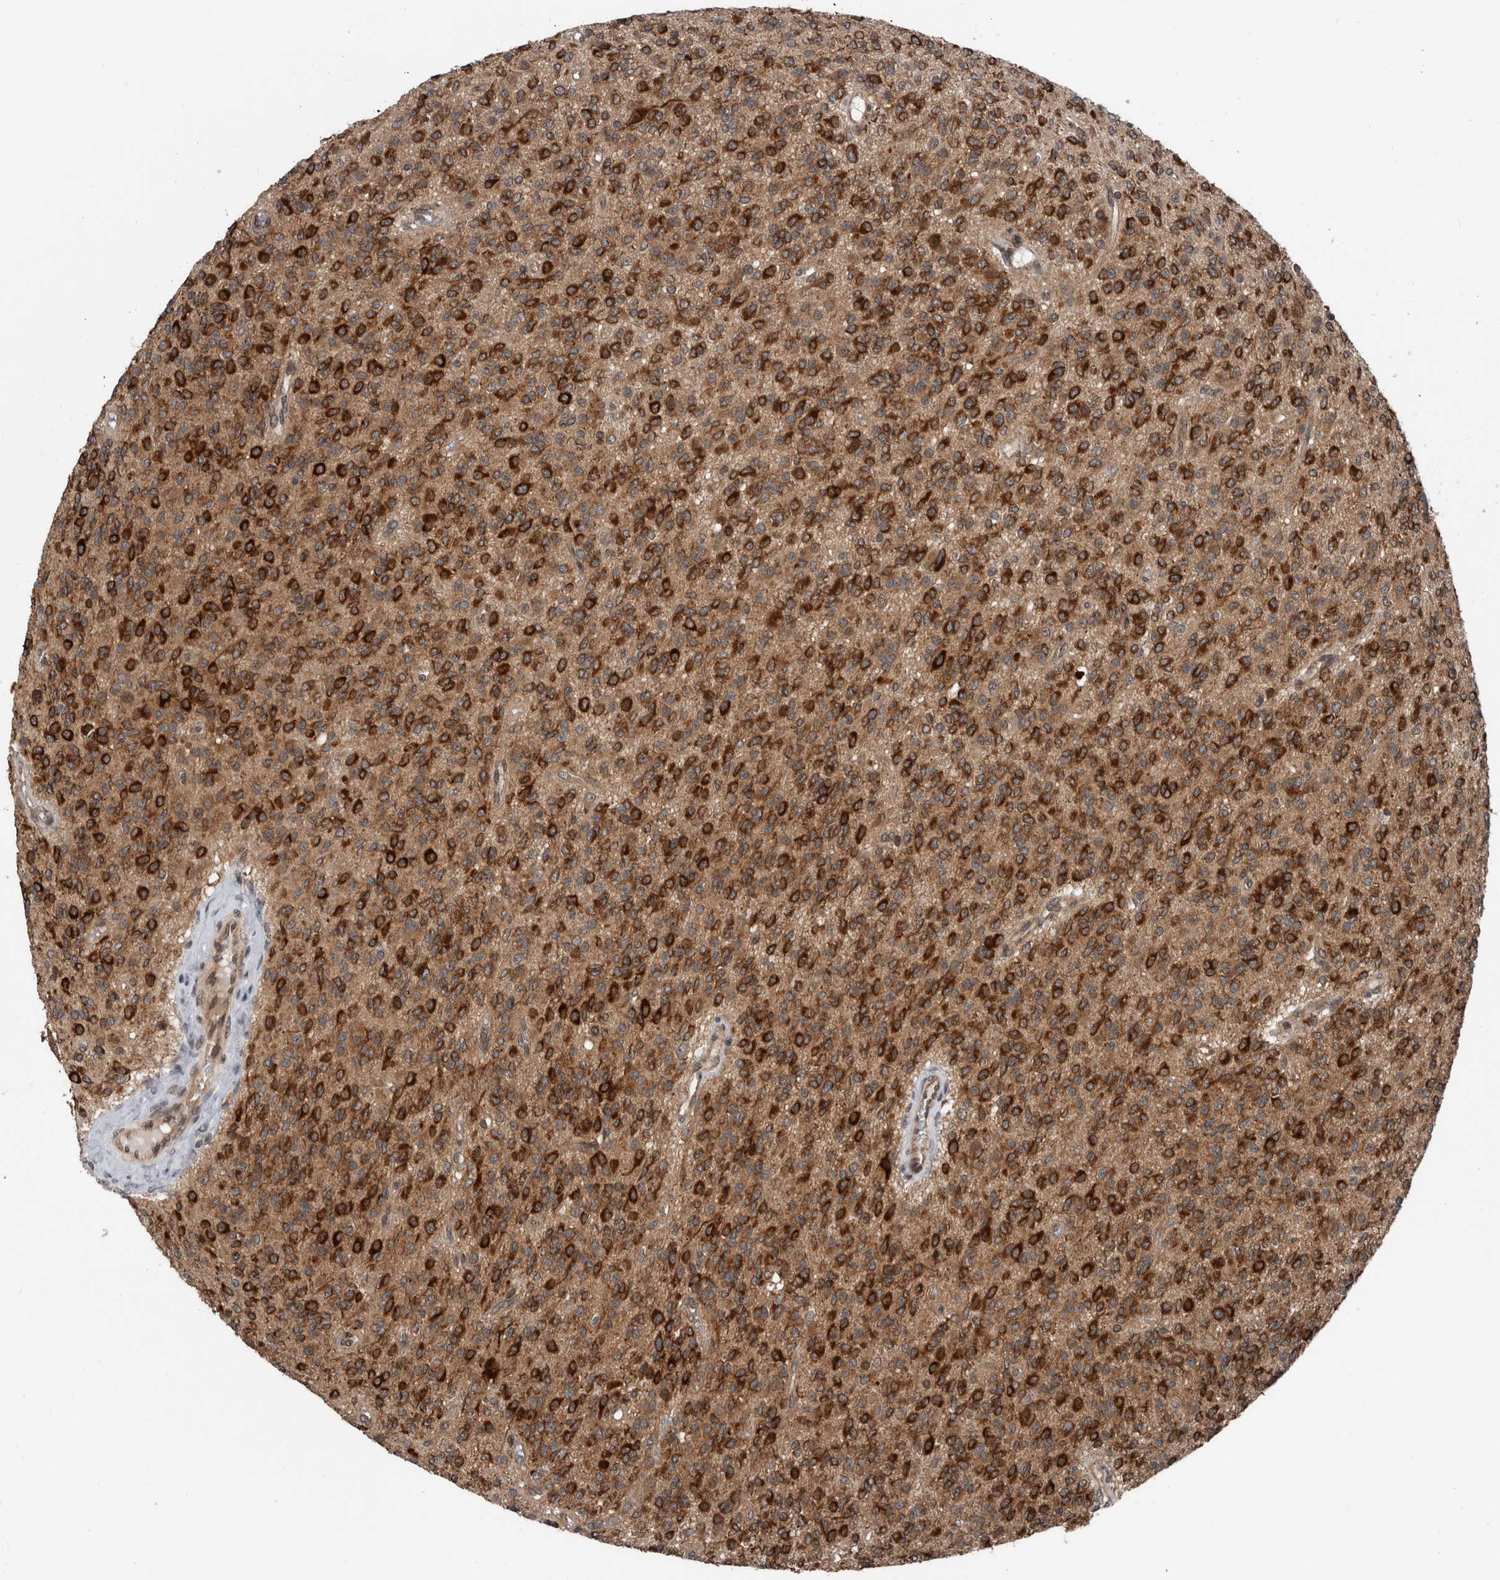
{"staining": {"intensity": "strong", "quantity": ">75%", "location": "cytoplasmic/membranous"}, "tissue": "glioma", "cell_type": "Tumor cells", "image_type": "cancer", "snomed": [{"axis": "morphology", "description": "Glioma, malignant, High grade"}, {"axis": "topography", "description": "Brain"}], "caption": "Immunohistochemistry (IHC) (DAB (3,3'-diaminobenzidine)) staining of high-grade glioma (malignant) exhibits strong cytoplasmic/membranous protein positivity in about >75% of tumor cells.", "gene": "ENY2", "patient": {"sex": "male", "age": 34}}